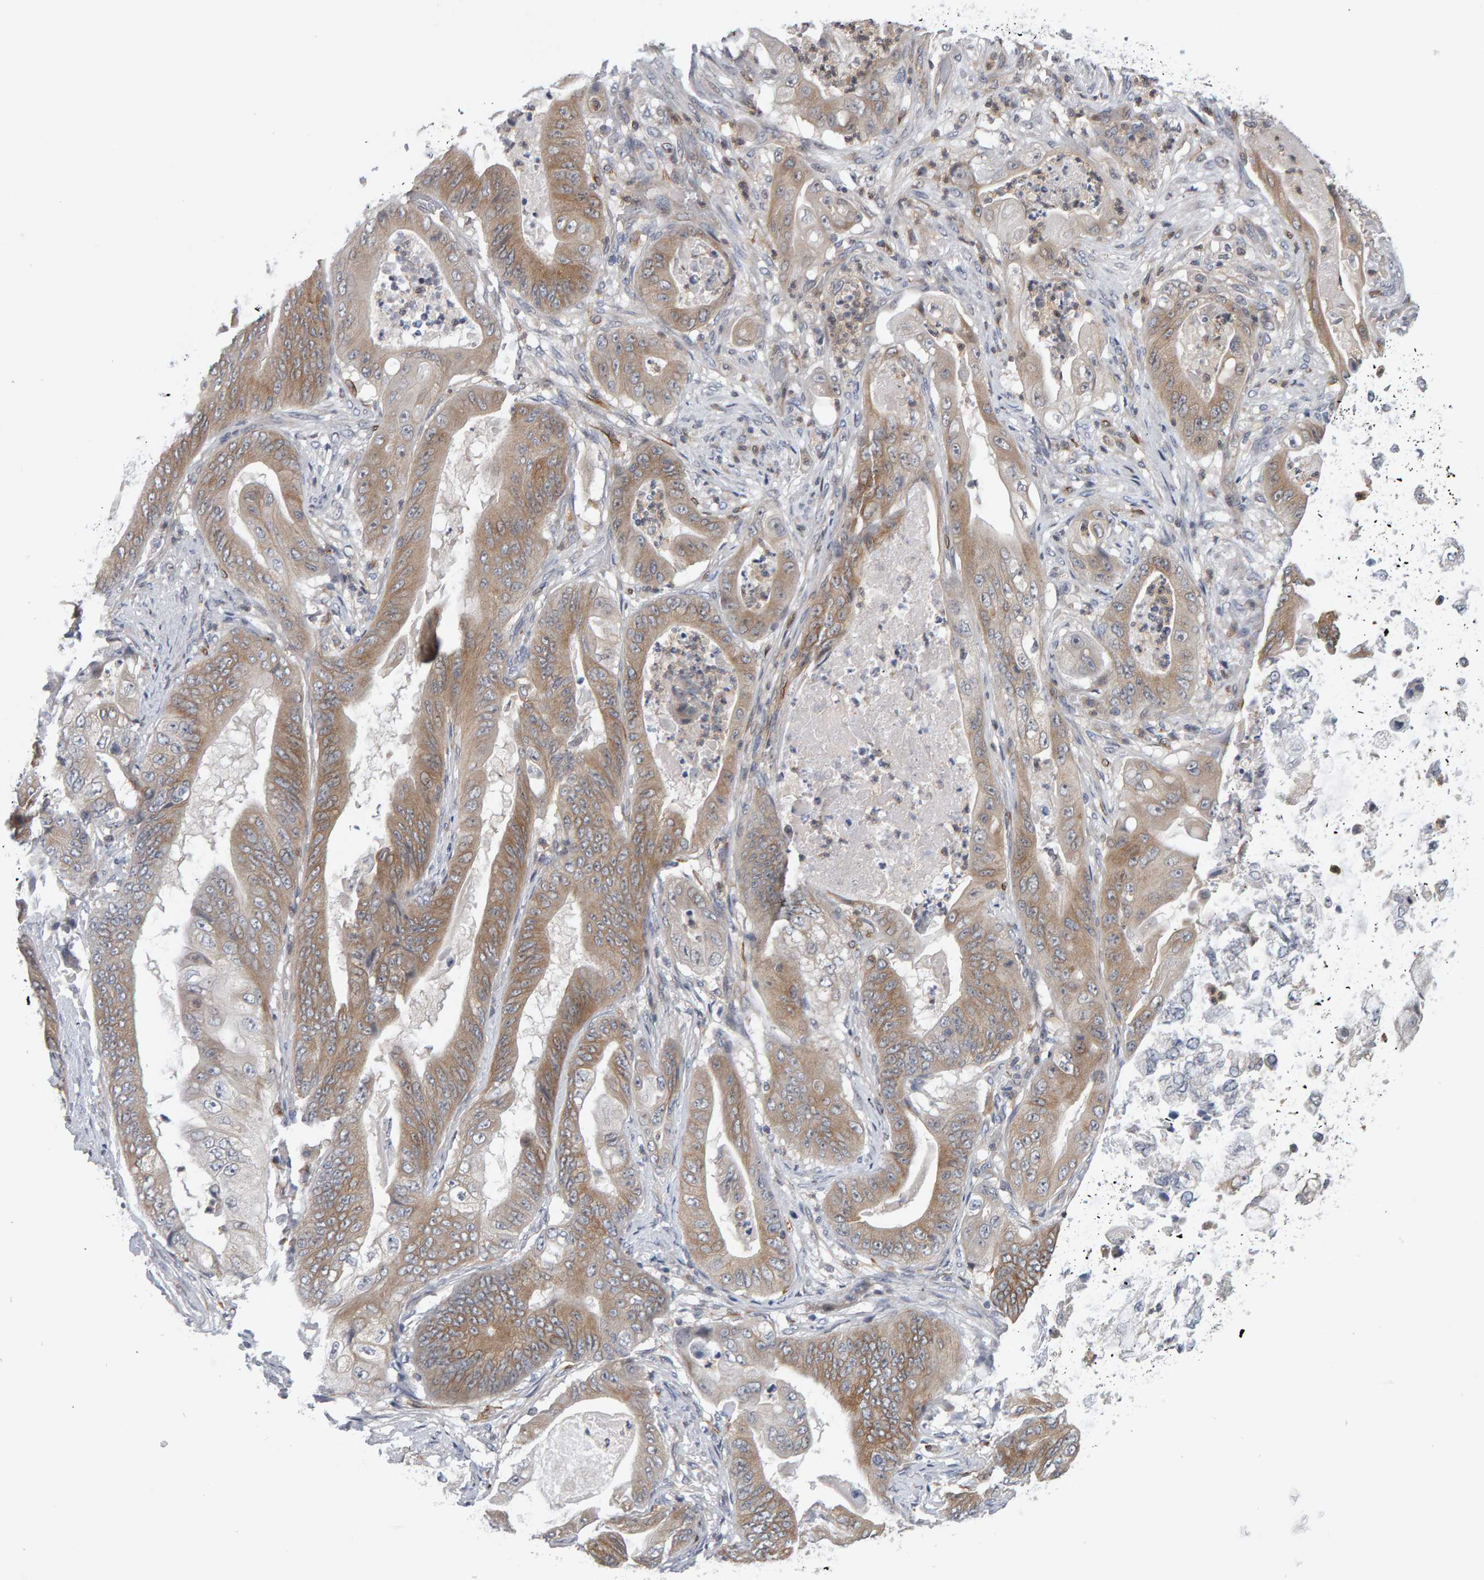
{"staining": {"intensity": "weak", "quantity": "25%-75%", "location": "cytoplasmic/membranous"}, "tissue": "stomach cancer", "cell_type": "Tumor cells", "image_type": "cancer", "snomed": [{"axis": "morphology", "description": "Normal tissue, NOS"}, {"axis": "morphology", "description": "Adenocarcinoma, NOS"}, {"axis": "topography", "description": "Stomach"}], "caption": "Weak cytoplasmic/membranous protein staining is identified in approximately 25%-75% of tumor cells in stomach adenocarcinoma.", "gene": "MSRA", "patient": {"sex": "male", "age": 62}}